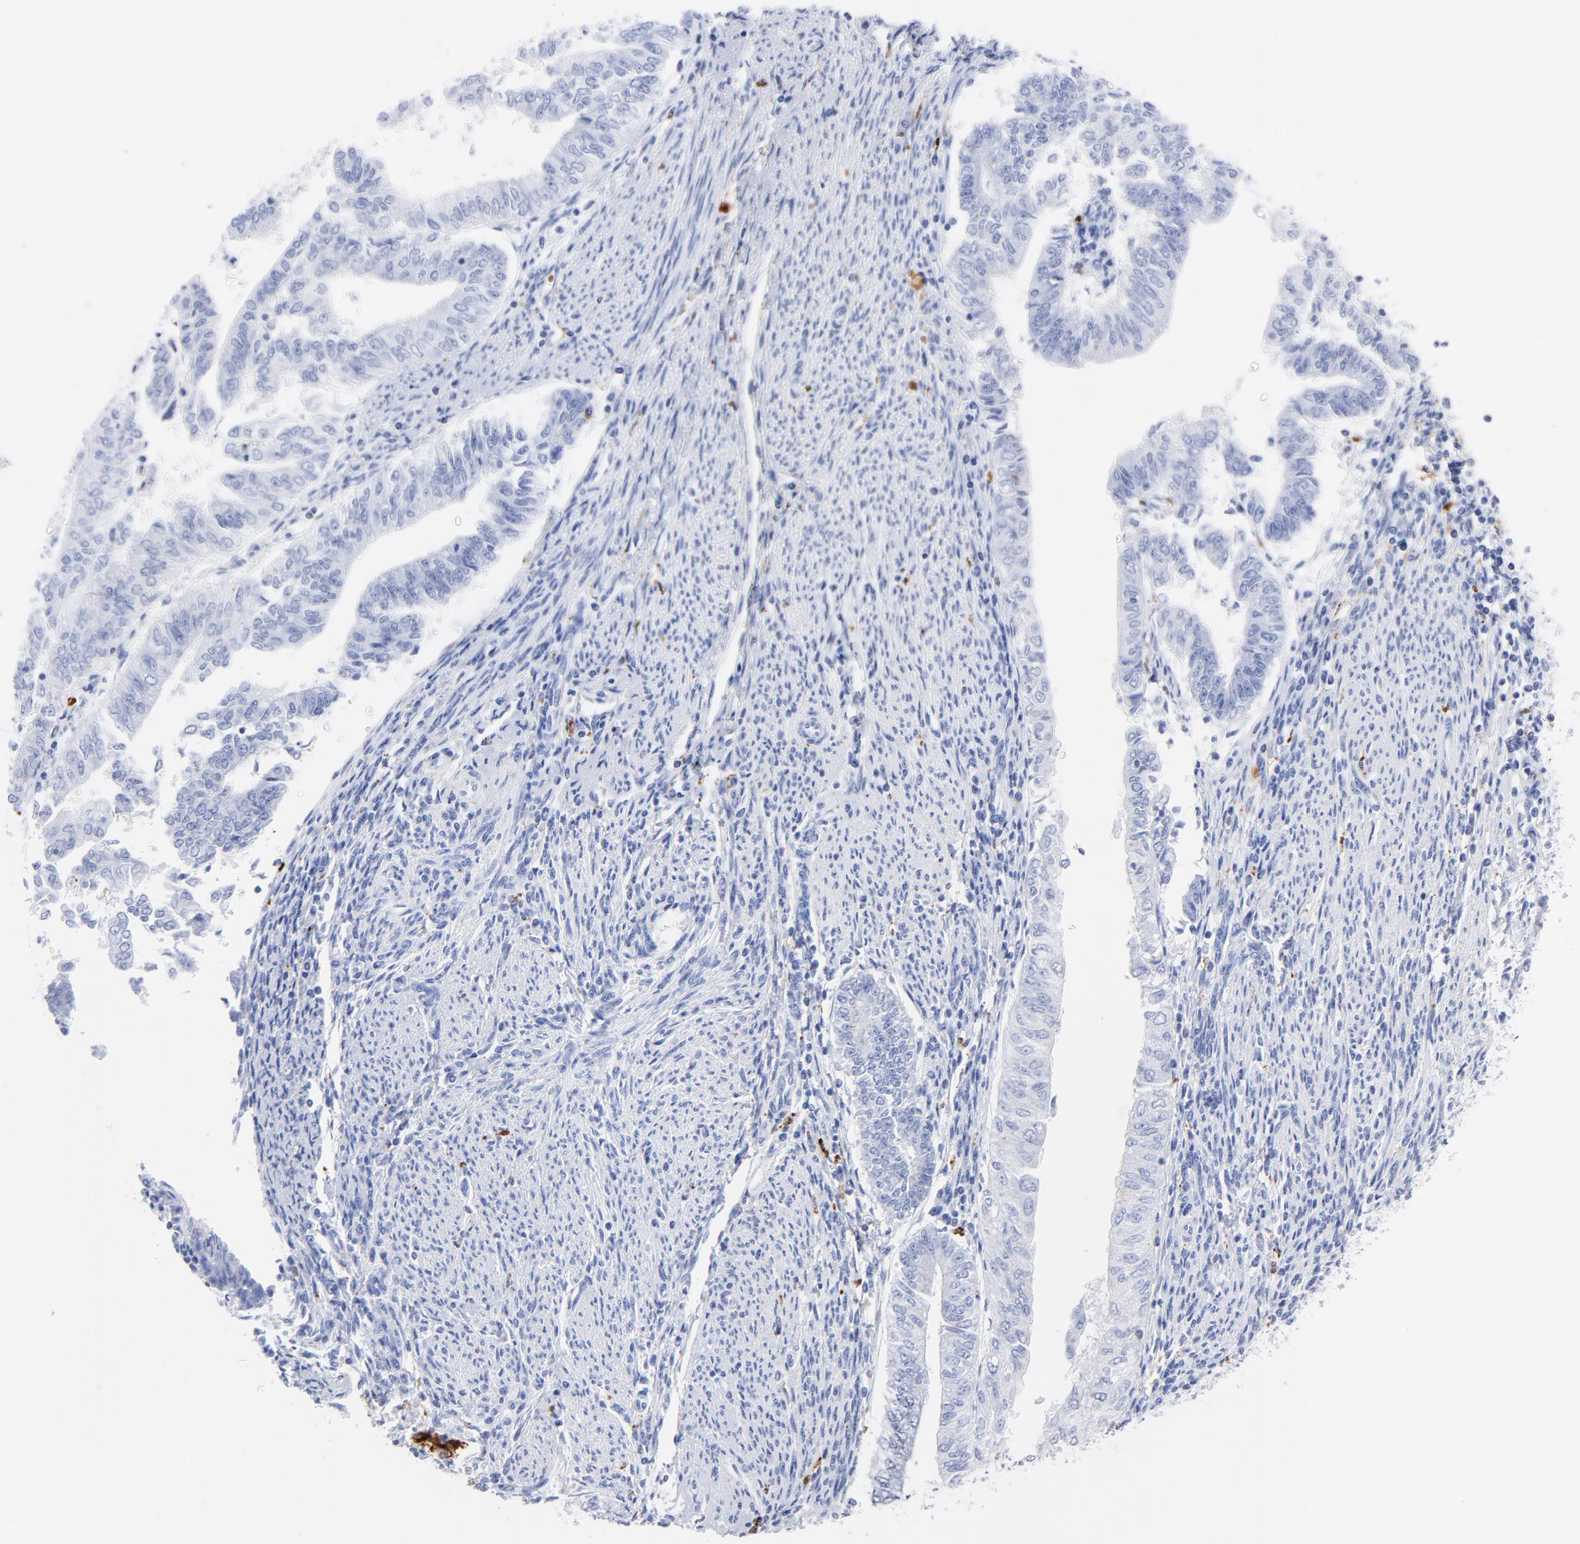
{"staining": {"intensity": "moderate", "quantity": "25%-75%", "location": "cytoplasmic/membranous"}, "tissue": "endometrial cancer", "cell_type": "Tumor cells", "image_type": "cancer", "snomed": [{"axis": "morphology", "description": "Adenocarcinoma, NOS"}, {"axis": "topography", "description": "Endometrium"}], "caption": "Immunohistochemistry (IHC) photomicrograph of neoplastic tissue: adenocarcinoma (endometrial) stained using immunohistochemistry (IHC) exhibits medium levels of moderate protein expression localized specifically in the cytoplasmic/membranous of tumor cells, appearing as a cytoplasmic/membranous brown color.", "gene": "CPVL", "patient": {"sex": "female", "age": 66}}